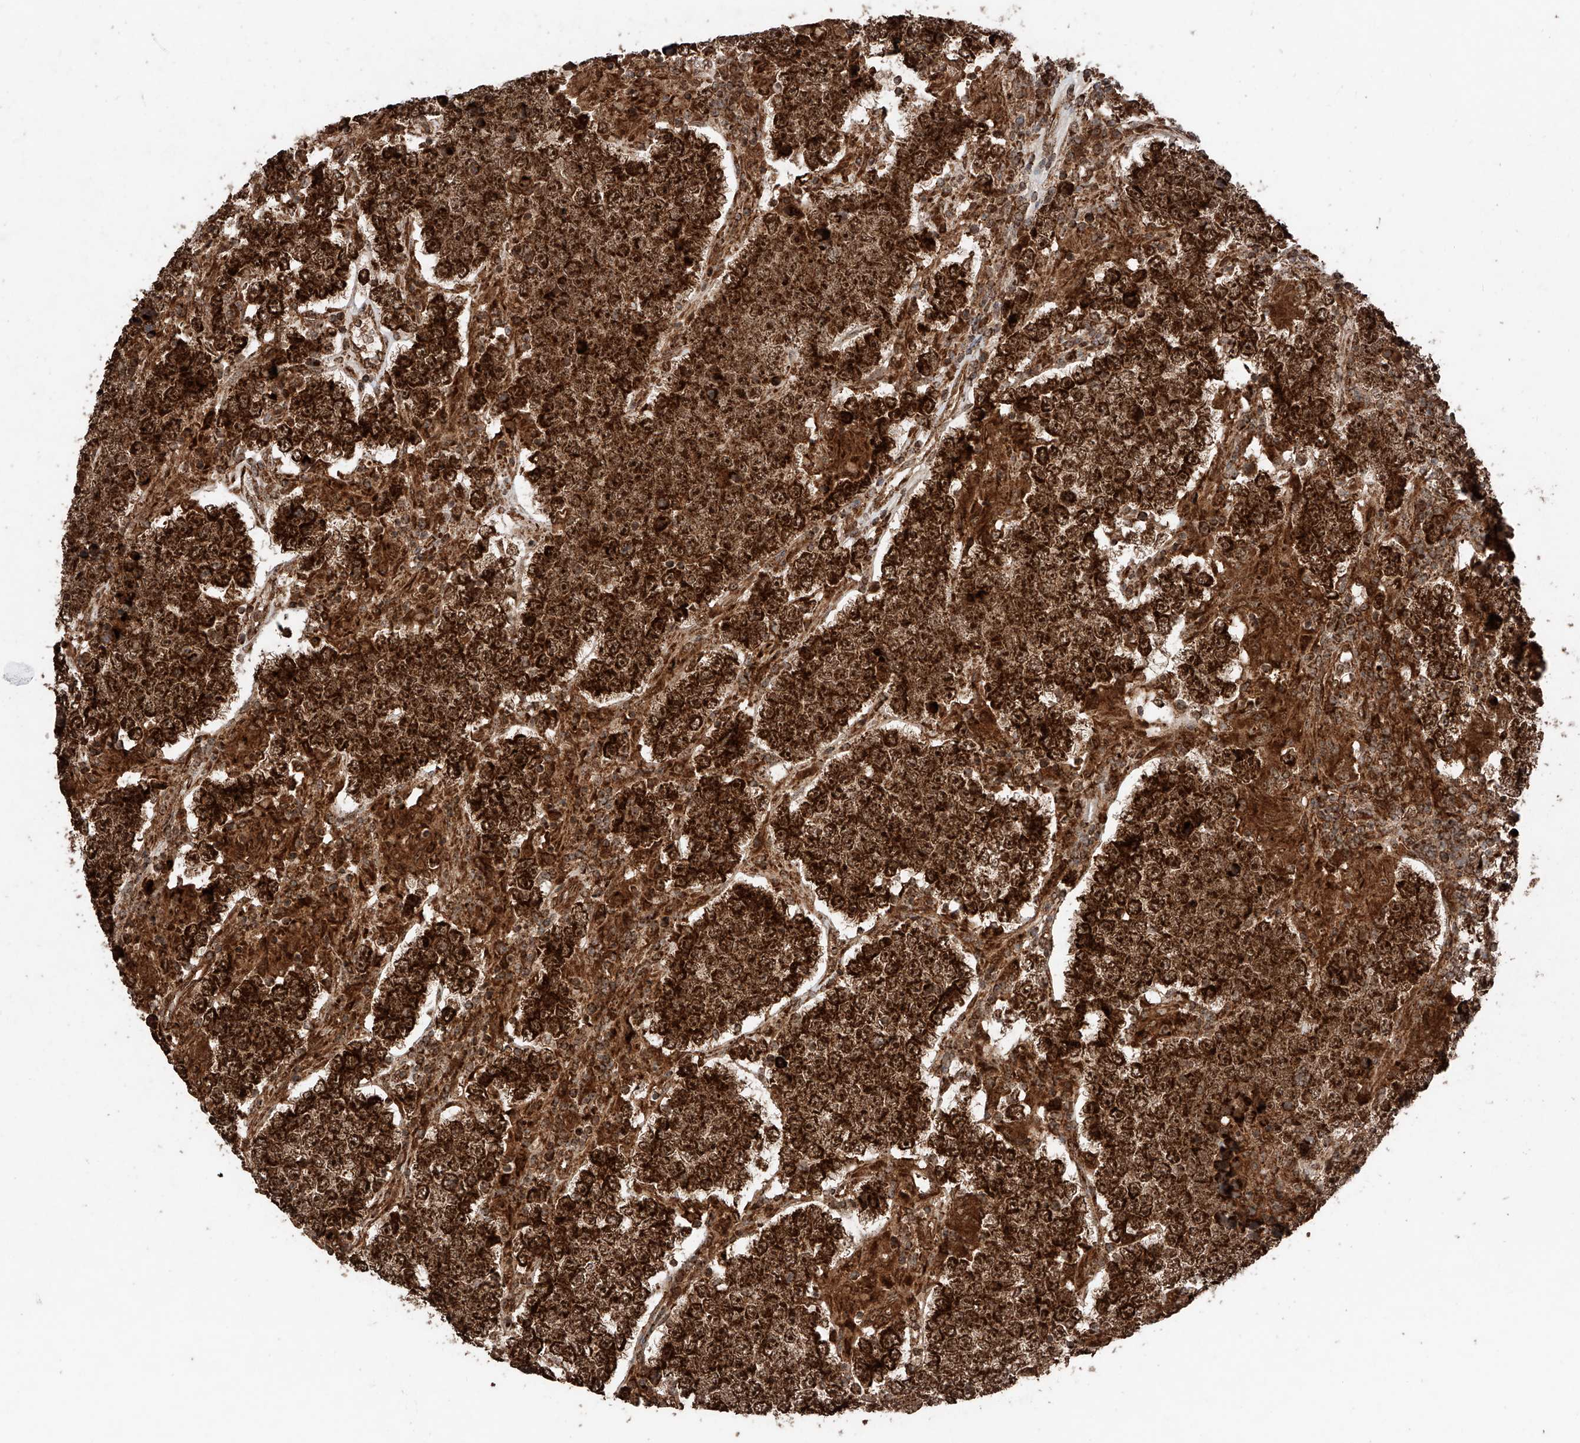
{"staining": {"intensity": "strong", "quantity": ">75%", "location": "cytoplasmic/membranous,nuclear"}, "tissue": "testis cancer", "cell_type": "Tumor cells", "image_type": "cancer", "snomed": [{"axis": "morphology", "description": "Normal tissue, NOS"}, {"axis": "morphology", "description": "Urothelial carcinoma, High grade"}, {"axis": "morphology", "description": "Seminoma, NOS"}, {"axis": "morphology", "description": "Carcinoma, Embryonal, NOS"}, {"axis": "topography", "description": "Urinary bladder"}, {"axis": "topography", "description": "Testis"}], "caption": "Strong cytoplasmic/membranous and nuclear staining for a protein is appreciated in about >75% of tumor cells of testis cancer (urothelial carcinoma (high-grade)) using immunohistochemistry (IHC).", "gene": "ZSCAN29", "patient": {"sex": "male", "age": 41}}